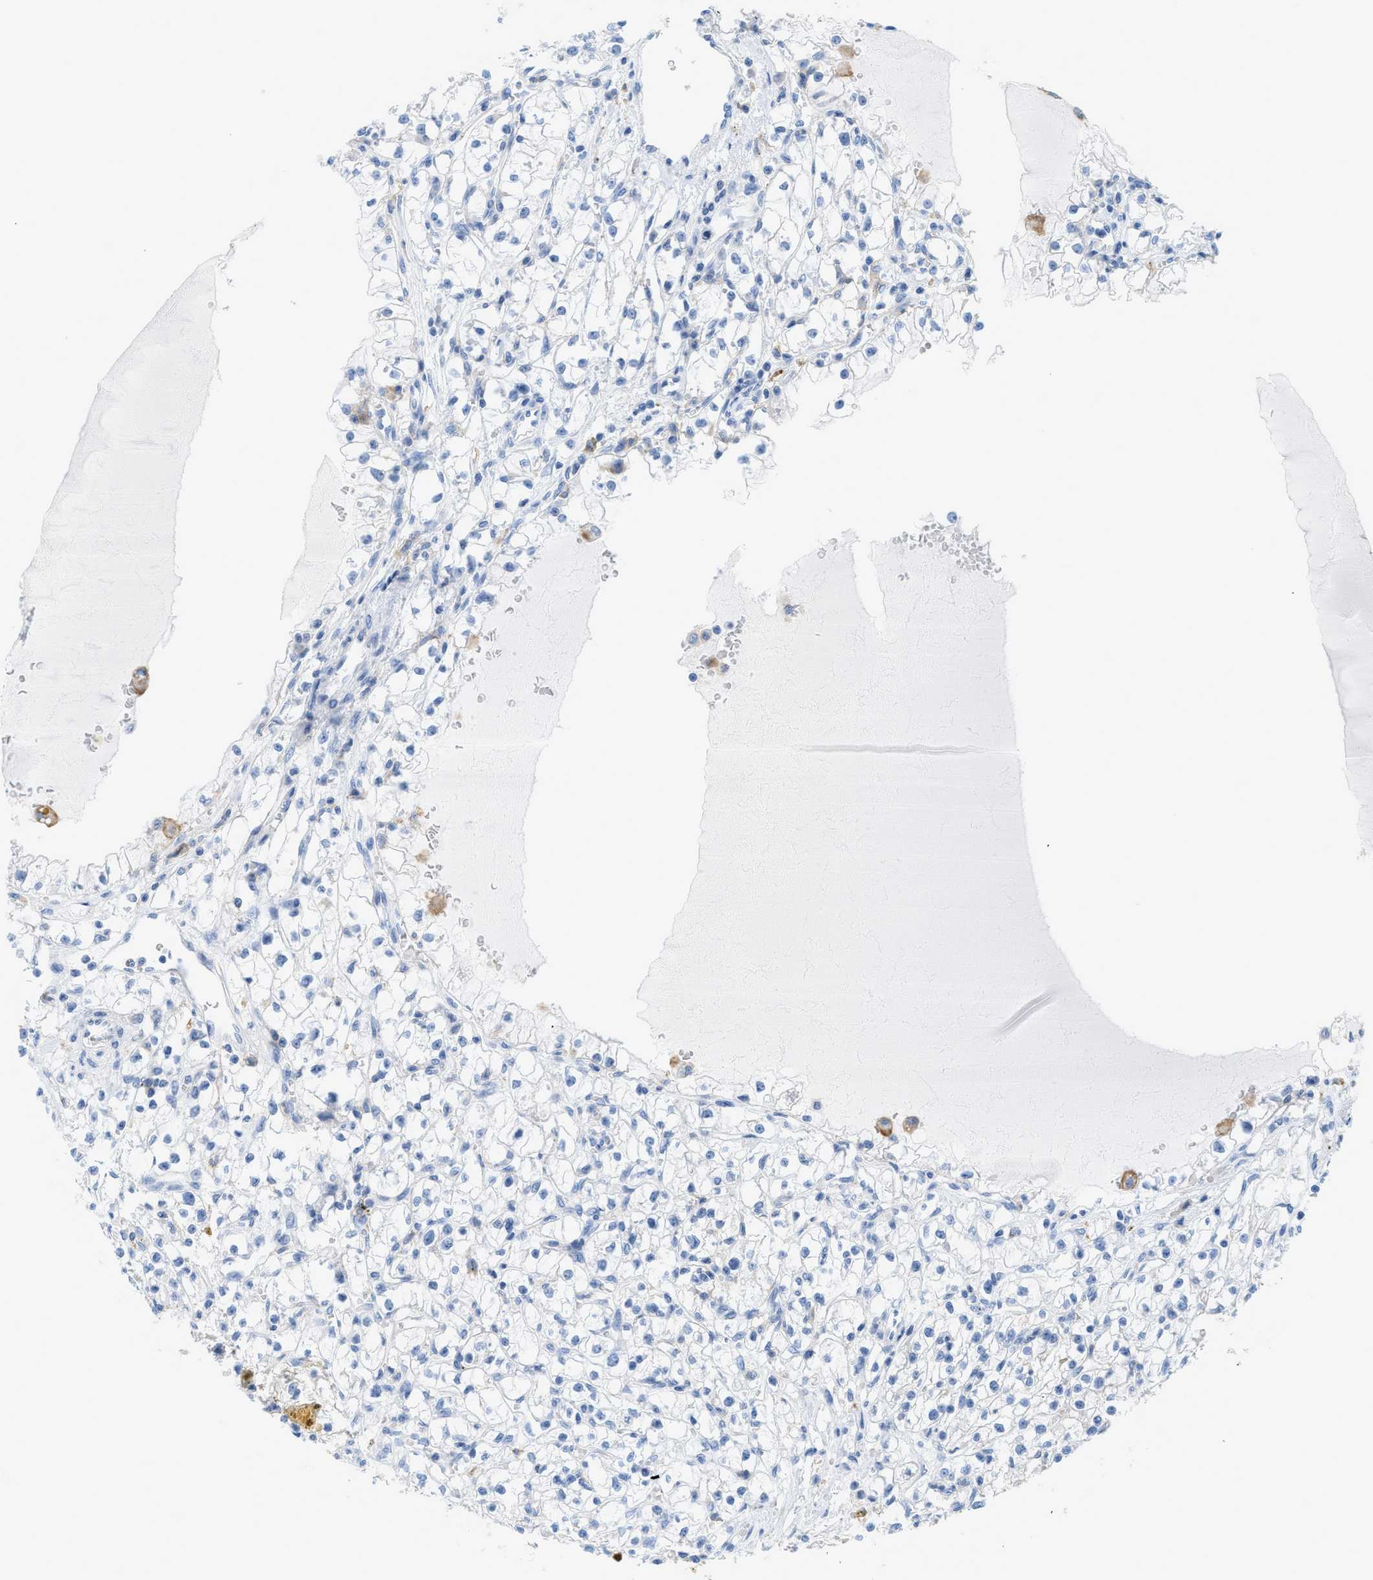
{"staining": {"intensity": "negative", "quantity": "none", "location": "none"}, "tissue": "renal cancer", "cell_type": "Tumor cells", "image_type": "cancer", "snomed": [{"axis": "morphology", "description": "Adenocarcinoma, NOS"}, {"axis": "topography", "description": "Kidney"}], "caption": "Adenocarcinoma (renal) was stained to show a protein in brown. There is no significant positivity in tumor cells.", "gene": "SLC3A2", "patient": {"sex": "male", "age": 56}}